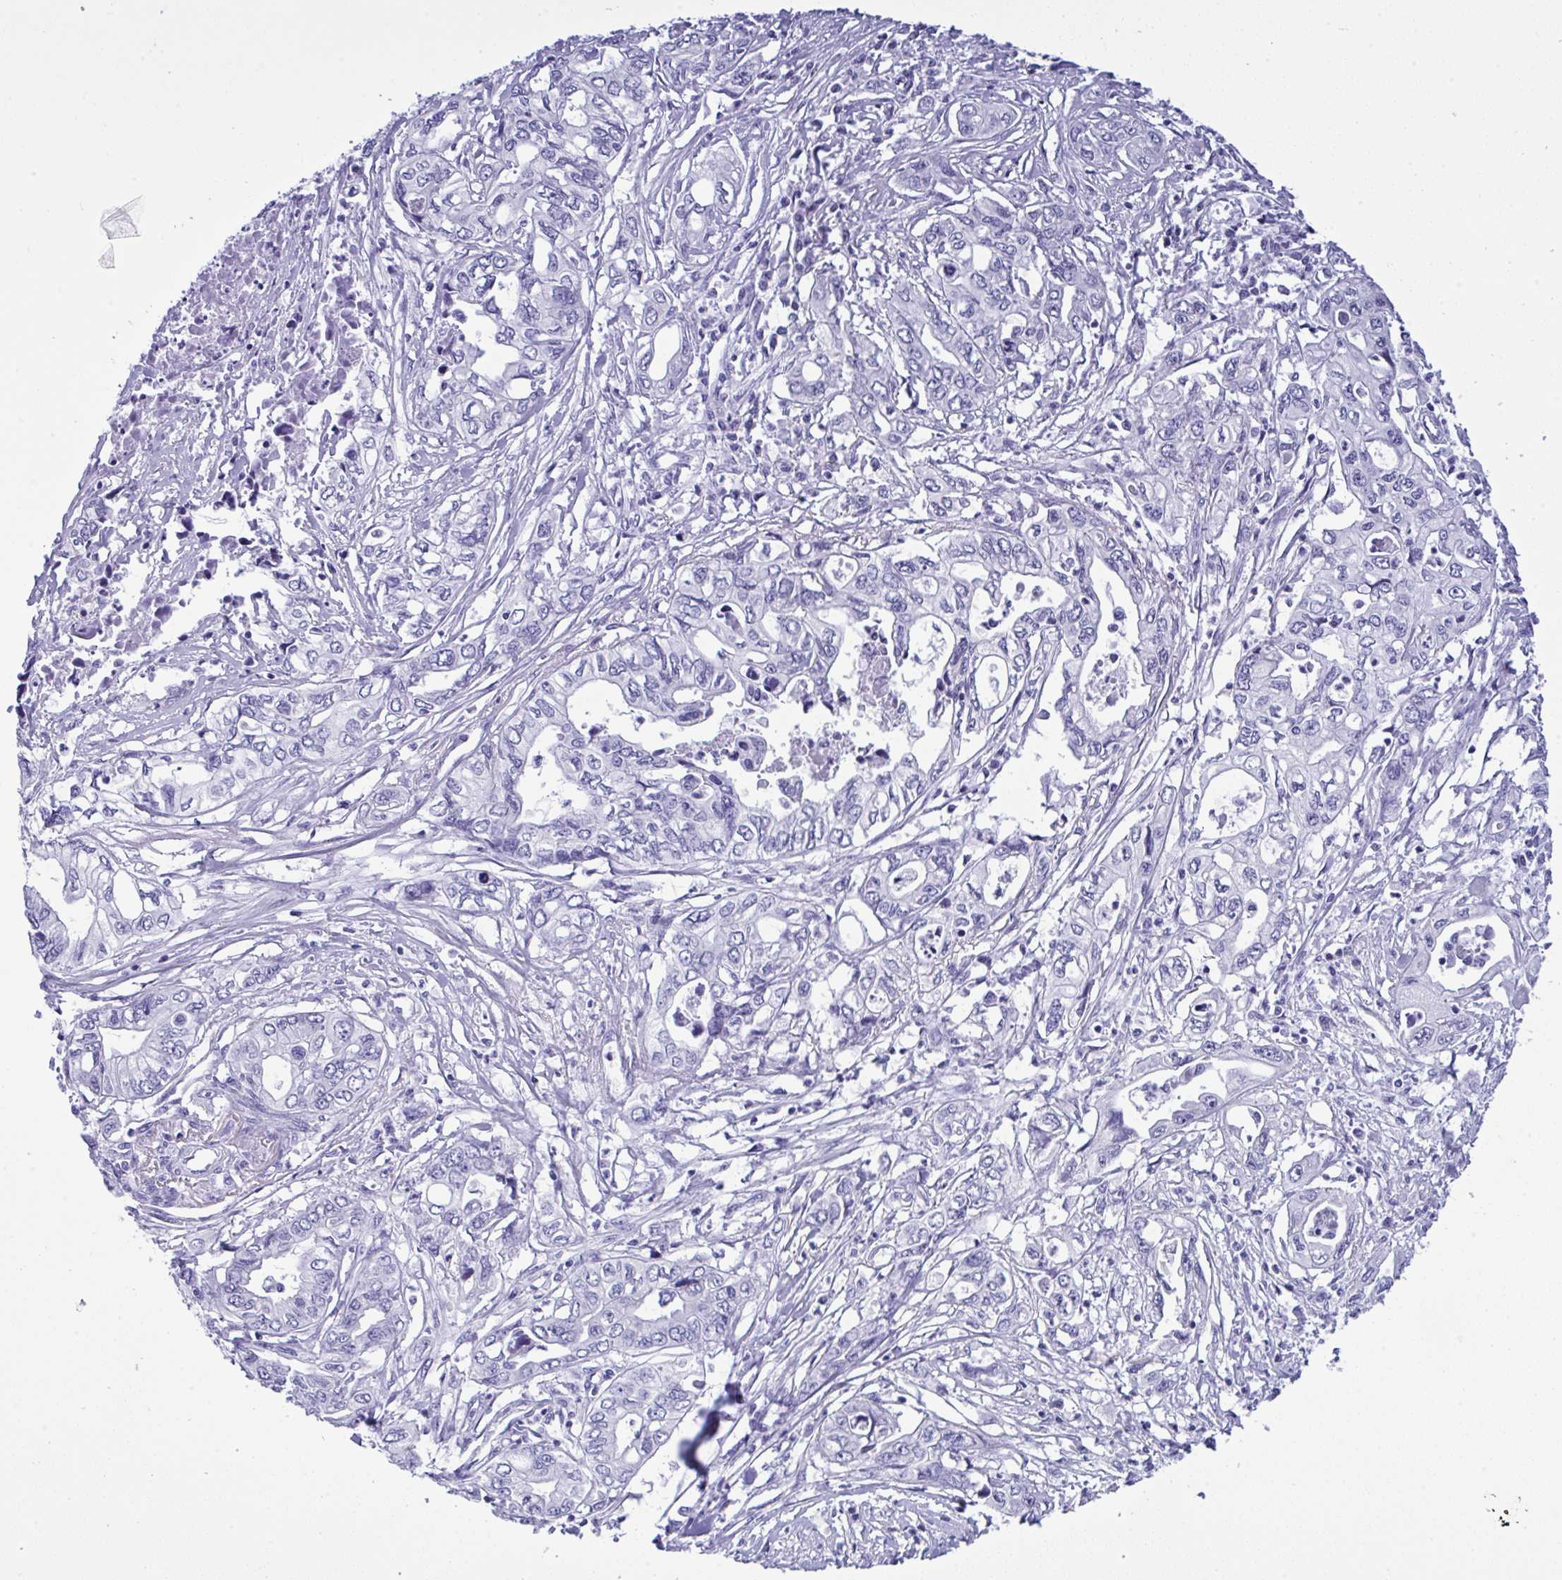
{"staining": {"intensity": "negative", "quantity": "none", "location": "none"}, "tissue": "pancreatic cancer", "cell_type": "Tumor cells", "image_type": "cancer", "snomed": [{"axis": "morphology", "description": "Adenocarcinoma, NOS"}, {"axis": "topography", "description": "Pancreas"}], "caption": "This is a photomicrograph of immunohistochemistry staining of pancreatic cancer (adenocarcinoma), which shows no staining in tumor cells.", "gene": "YBX2", "patient": {"sex": "male", "age": 68}}